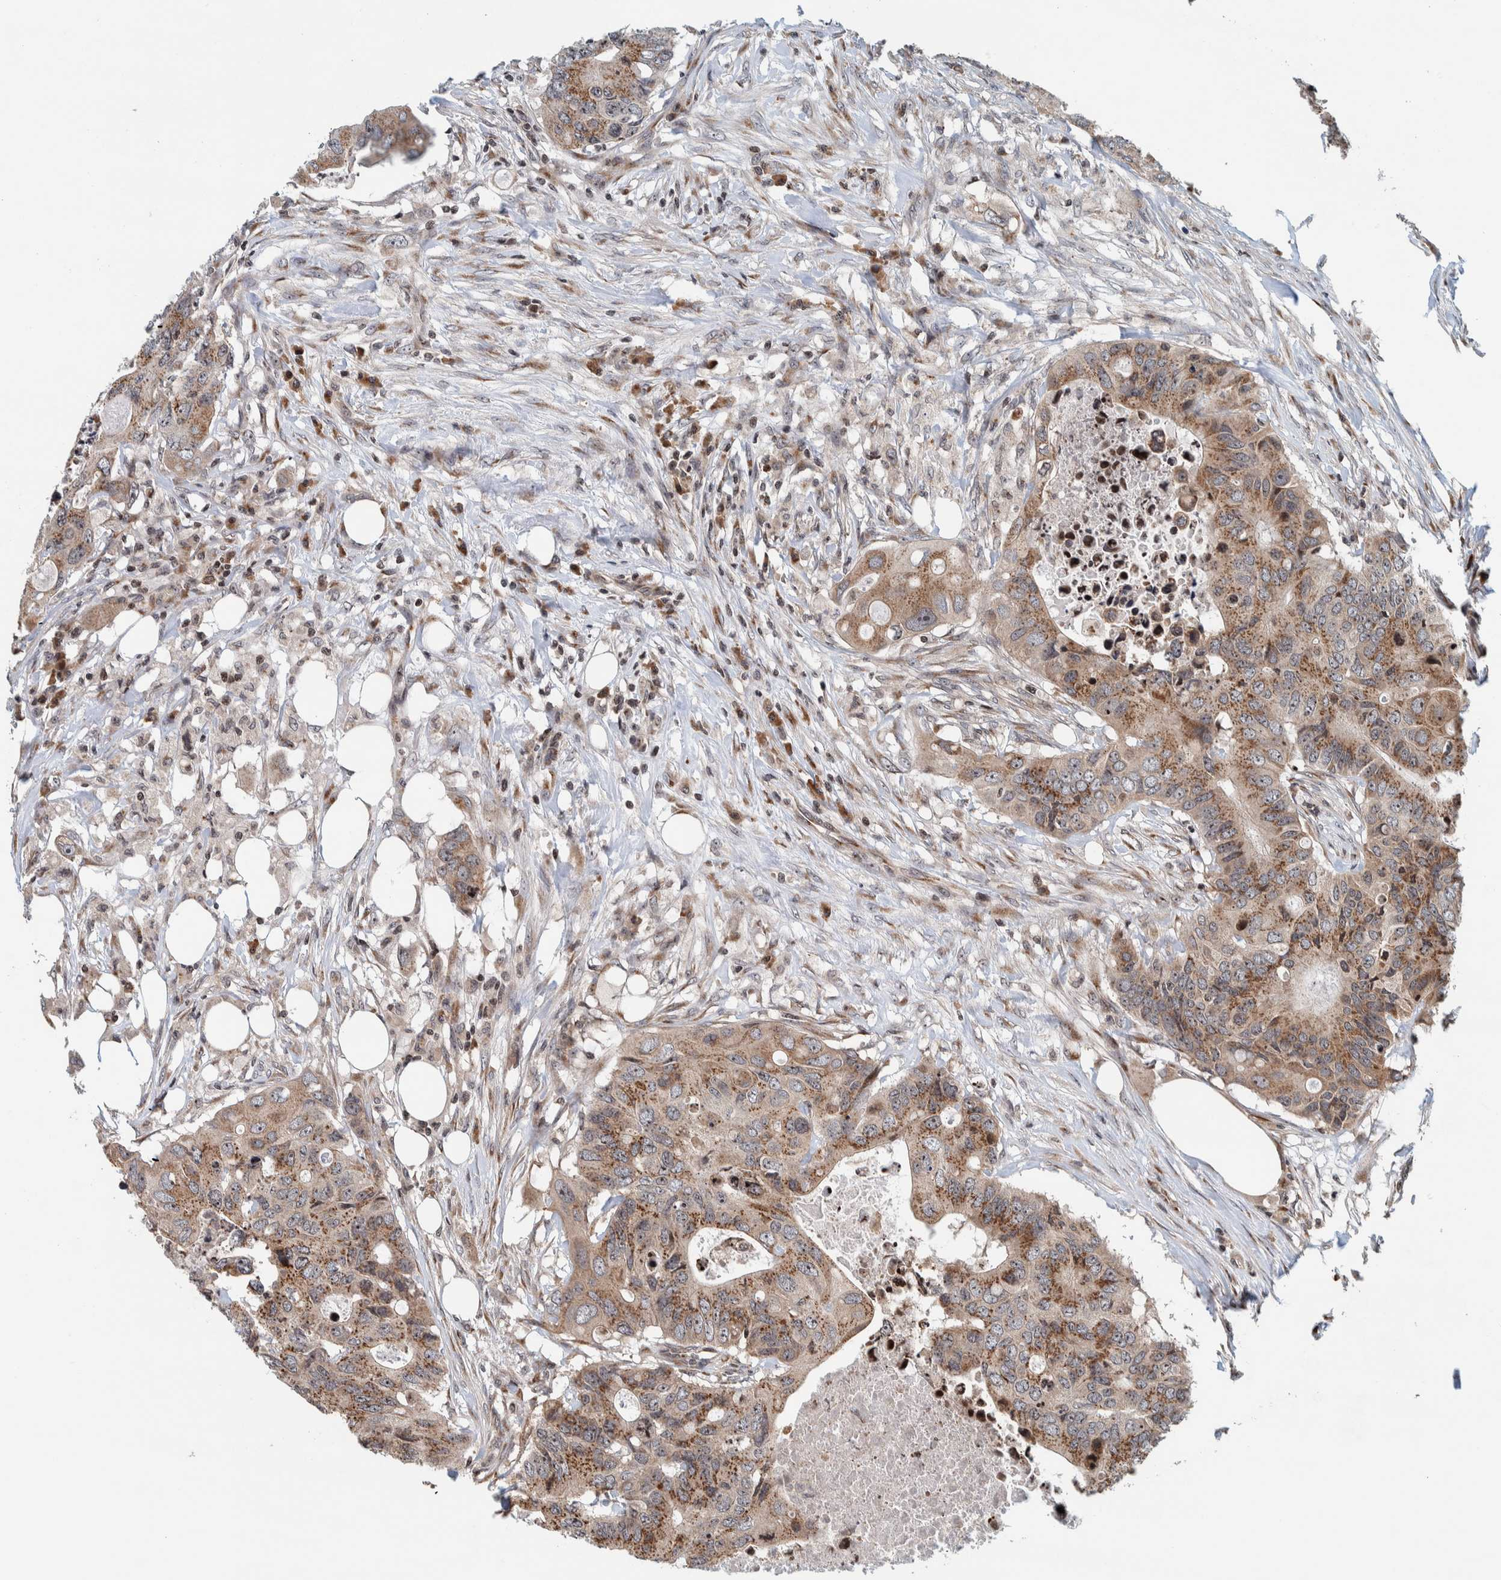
{"staining": {"intensity": "moderate", "quantity": ">75%", "location": "cytoplasmic/membranous,nuclear"}, "tissue": "colorectal cancer", "cell_type": "Tumor cells", "image_type": "cancer", "snomed": [{"axis": "morphology", "description": "Adenocarcinoma, NOS"}, {"axis": "topography", "description": "Colon"}], "caption": "An image of human colorectal cancer stained for a protein exhibits moderate cytoplasmic/membranous and nuclear brown staining in tumor cells. (DAB (3,3'-diaminobenzidine) IHC with brightfield microscopy, high magnification).", "gene": "CCDC182", "patient": {"sex": "male", "age": 71}}